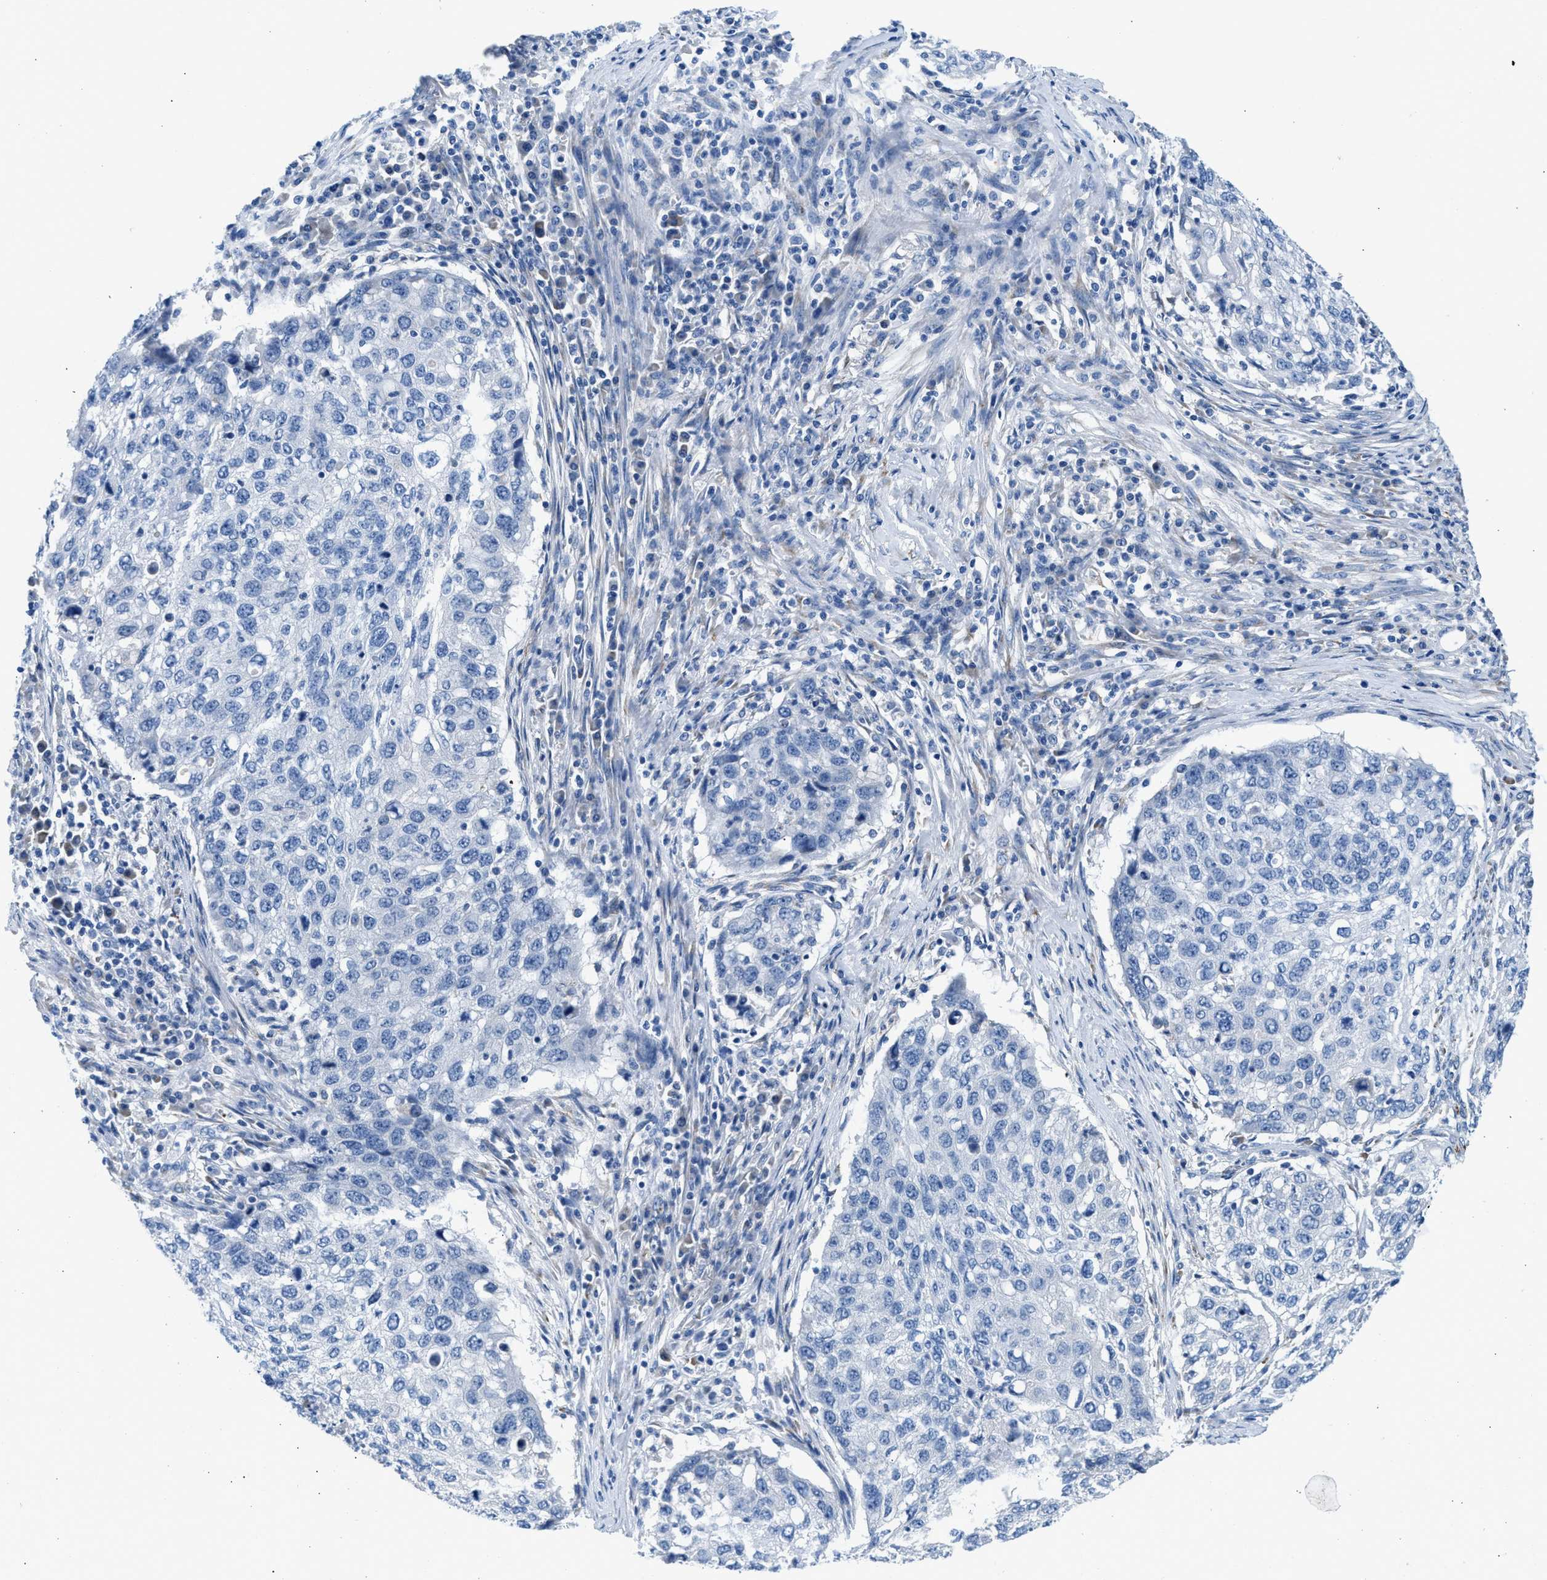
{"staining": {"intensity": "negative", "quantity": "none", "location": "none"}, "tissue": "lung cancer", "cell_type": "Tumor cells", "image_type": "cancer", "snomed": [{"axis": "morphology", "description": "Squamous cell carcinoma, NOS"}, {"axis": "topography", "description": "Lung"}], "caption": "Immunohistochemistry of lung squamous cell carcinoma shows no expression in tumor cells.", "gene": "BNC2", "patient": {"sex": "female", "age": 63}}